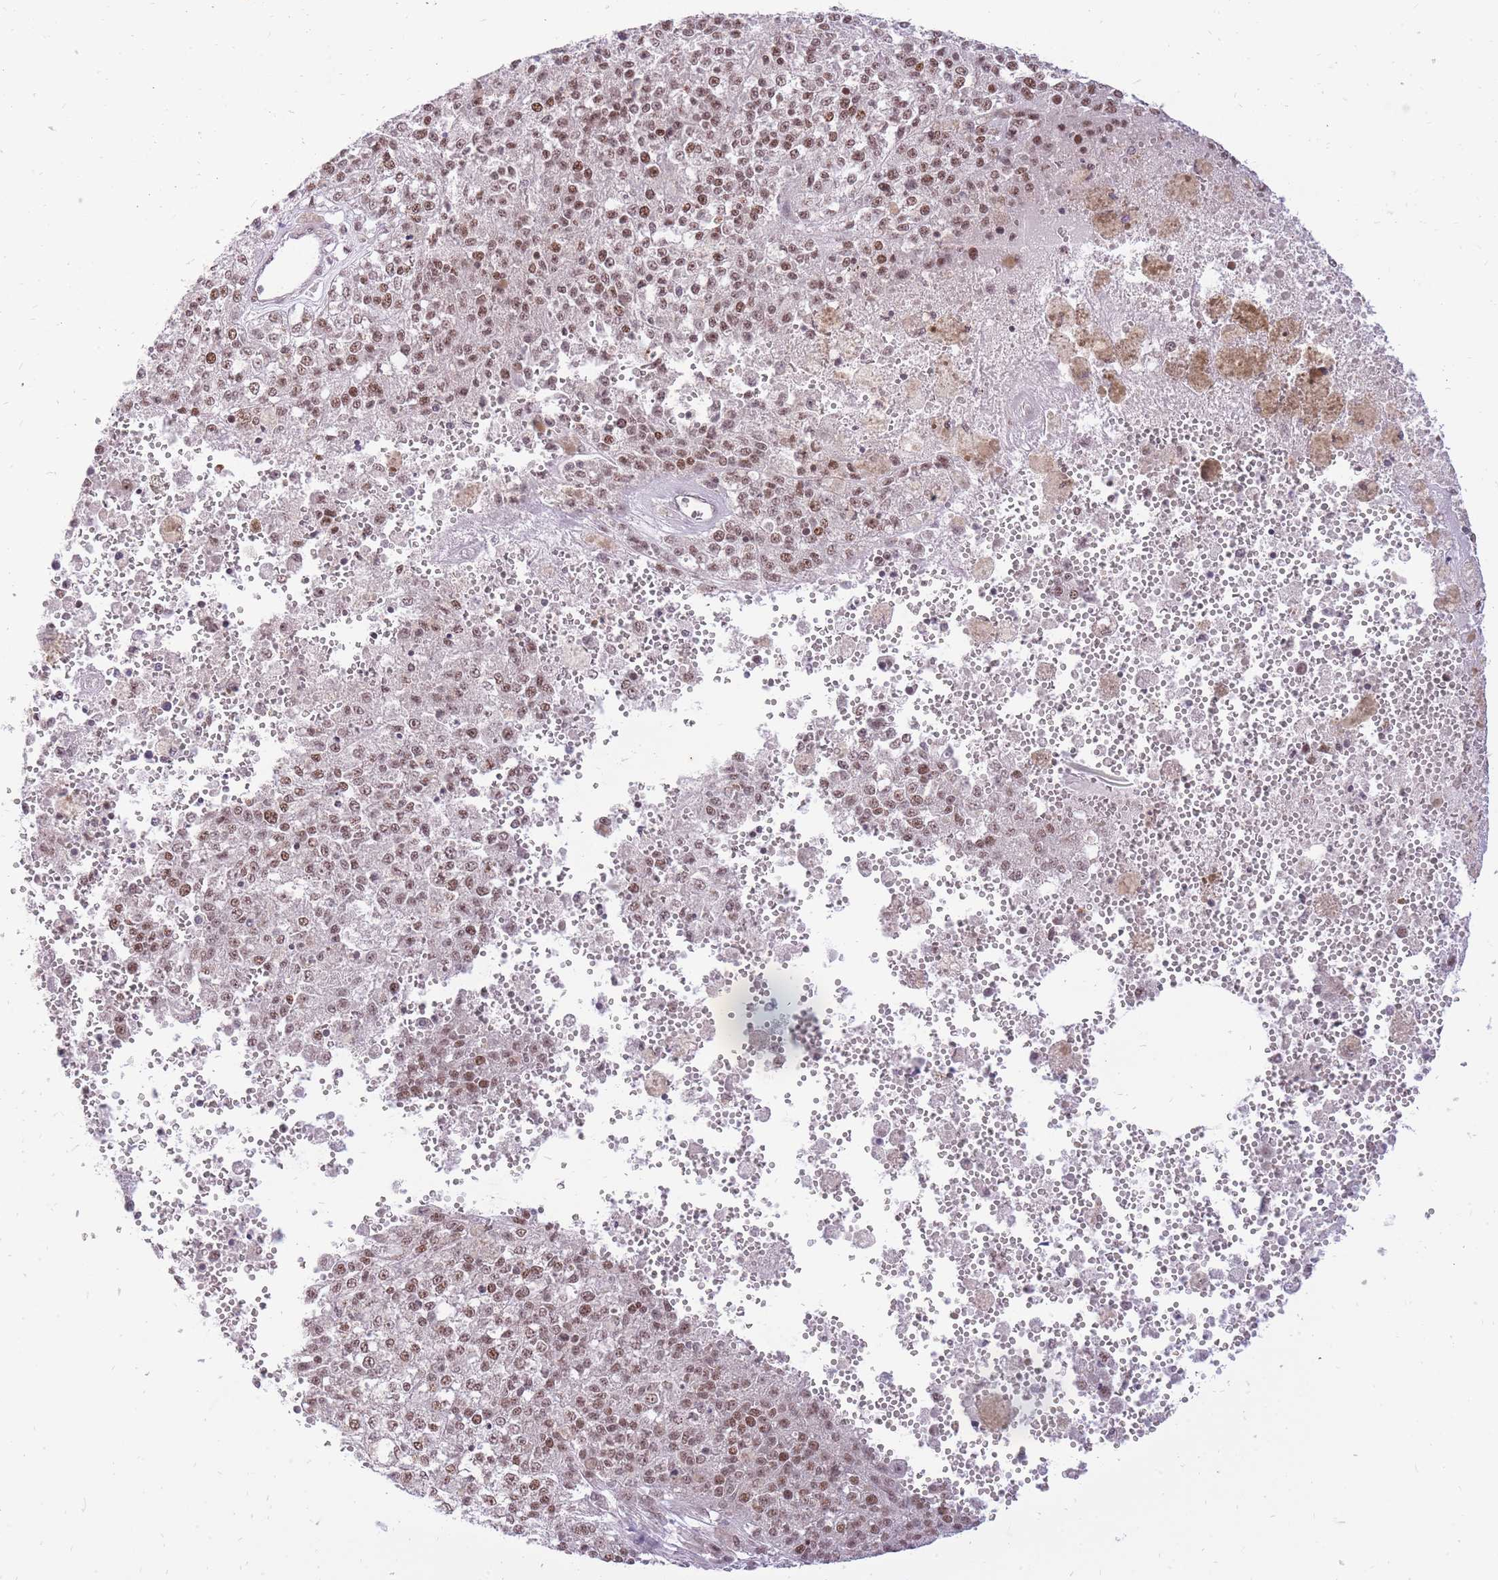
{"staining": {"intensity": "moderate", "quantity": ">75%", "location": "nuclear"}, "tissue": "melanoma", "cell_type": "Tumor cells", "image_type": "cancer", "snomed": [{"axis": "morphology", "description": "Malignant melanoma, NOS"}, {"axis": "topography", "description": "Skin"}], "caption": "Brown immunohistochemical staining in human malignant melanoma reveals moderate nuclear positivity in about >75% of tumor cells. The staining was performed using DAB, with brown indicating positive protein expression. Nuclei are stained blue with hematoxylin.", "gene": "TIGD1", "patient": {"sex": "female", "age": 64}}